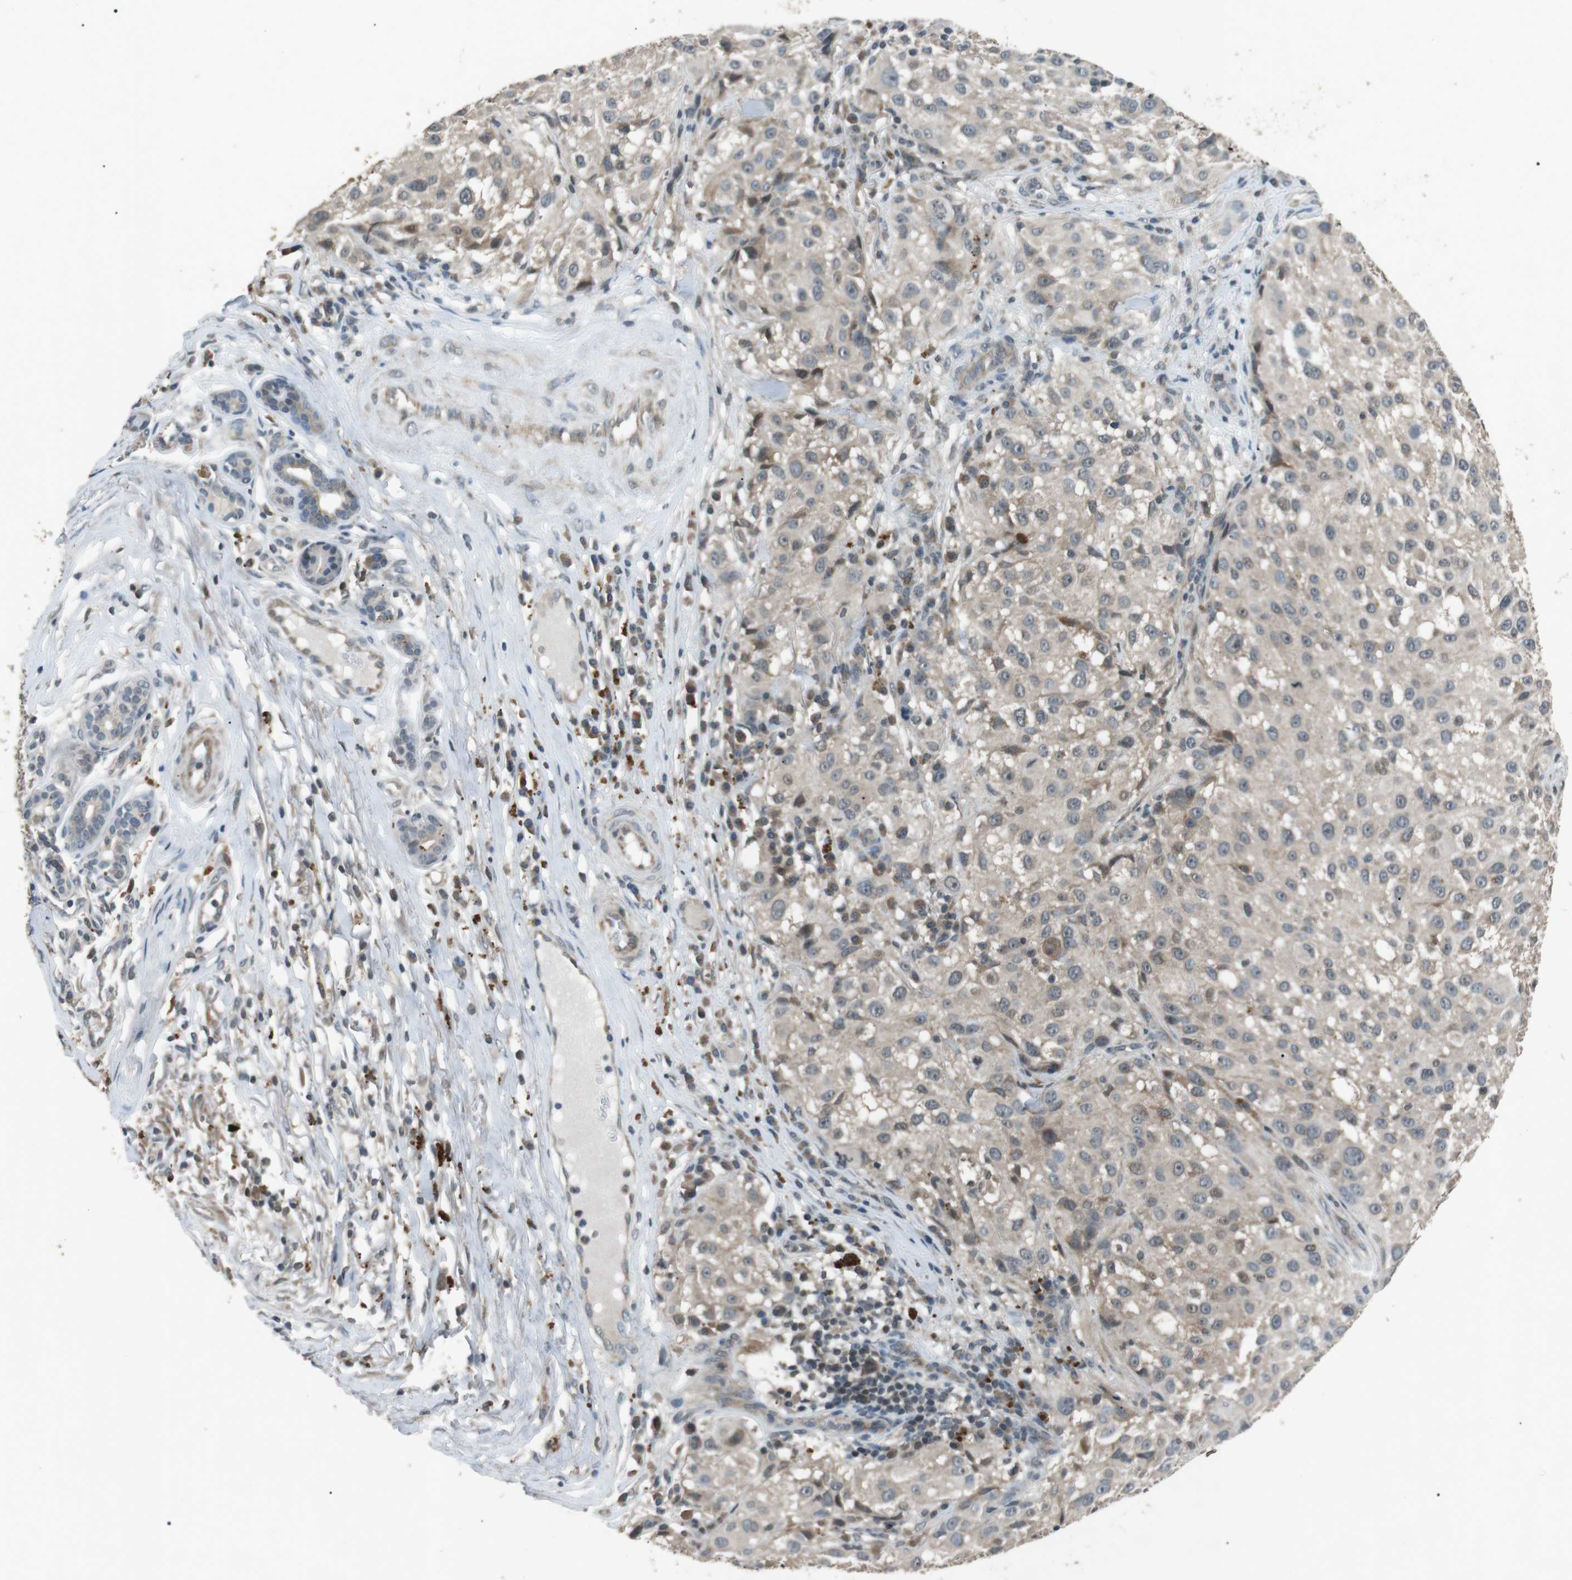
{"staining": {"intensity": "weak", "quantity": "<25%", "location": "cytoplasmic/membranous"}, "tissue": "melanoma", "cell_type": "Tumor cells", "image_type": "cancer", "snomed": [{"axis": "morphology", "description": "Necrosis, NOS"}, {"axis": "morphology", "description": "Malignant melanoma, NOS"}, {"axis": "topography", "description": "Skin"}], "caption": "A high-resolution image shows immunohistochemistry staining of melanoma, which reveals no significant staining in tumor cells.", "gene": "NEK7", "patient": {"sex": "female", "age": 87}}